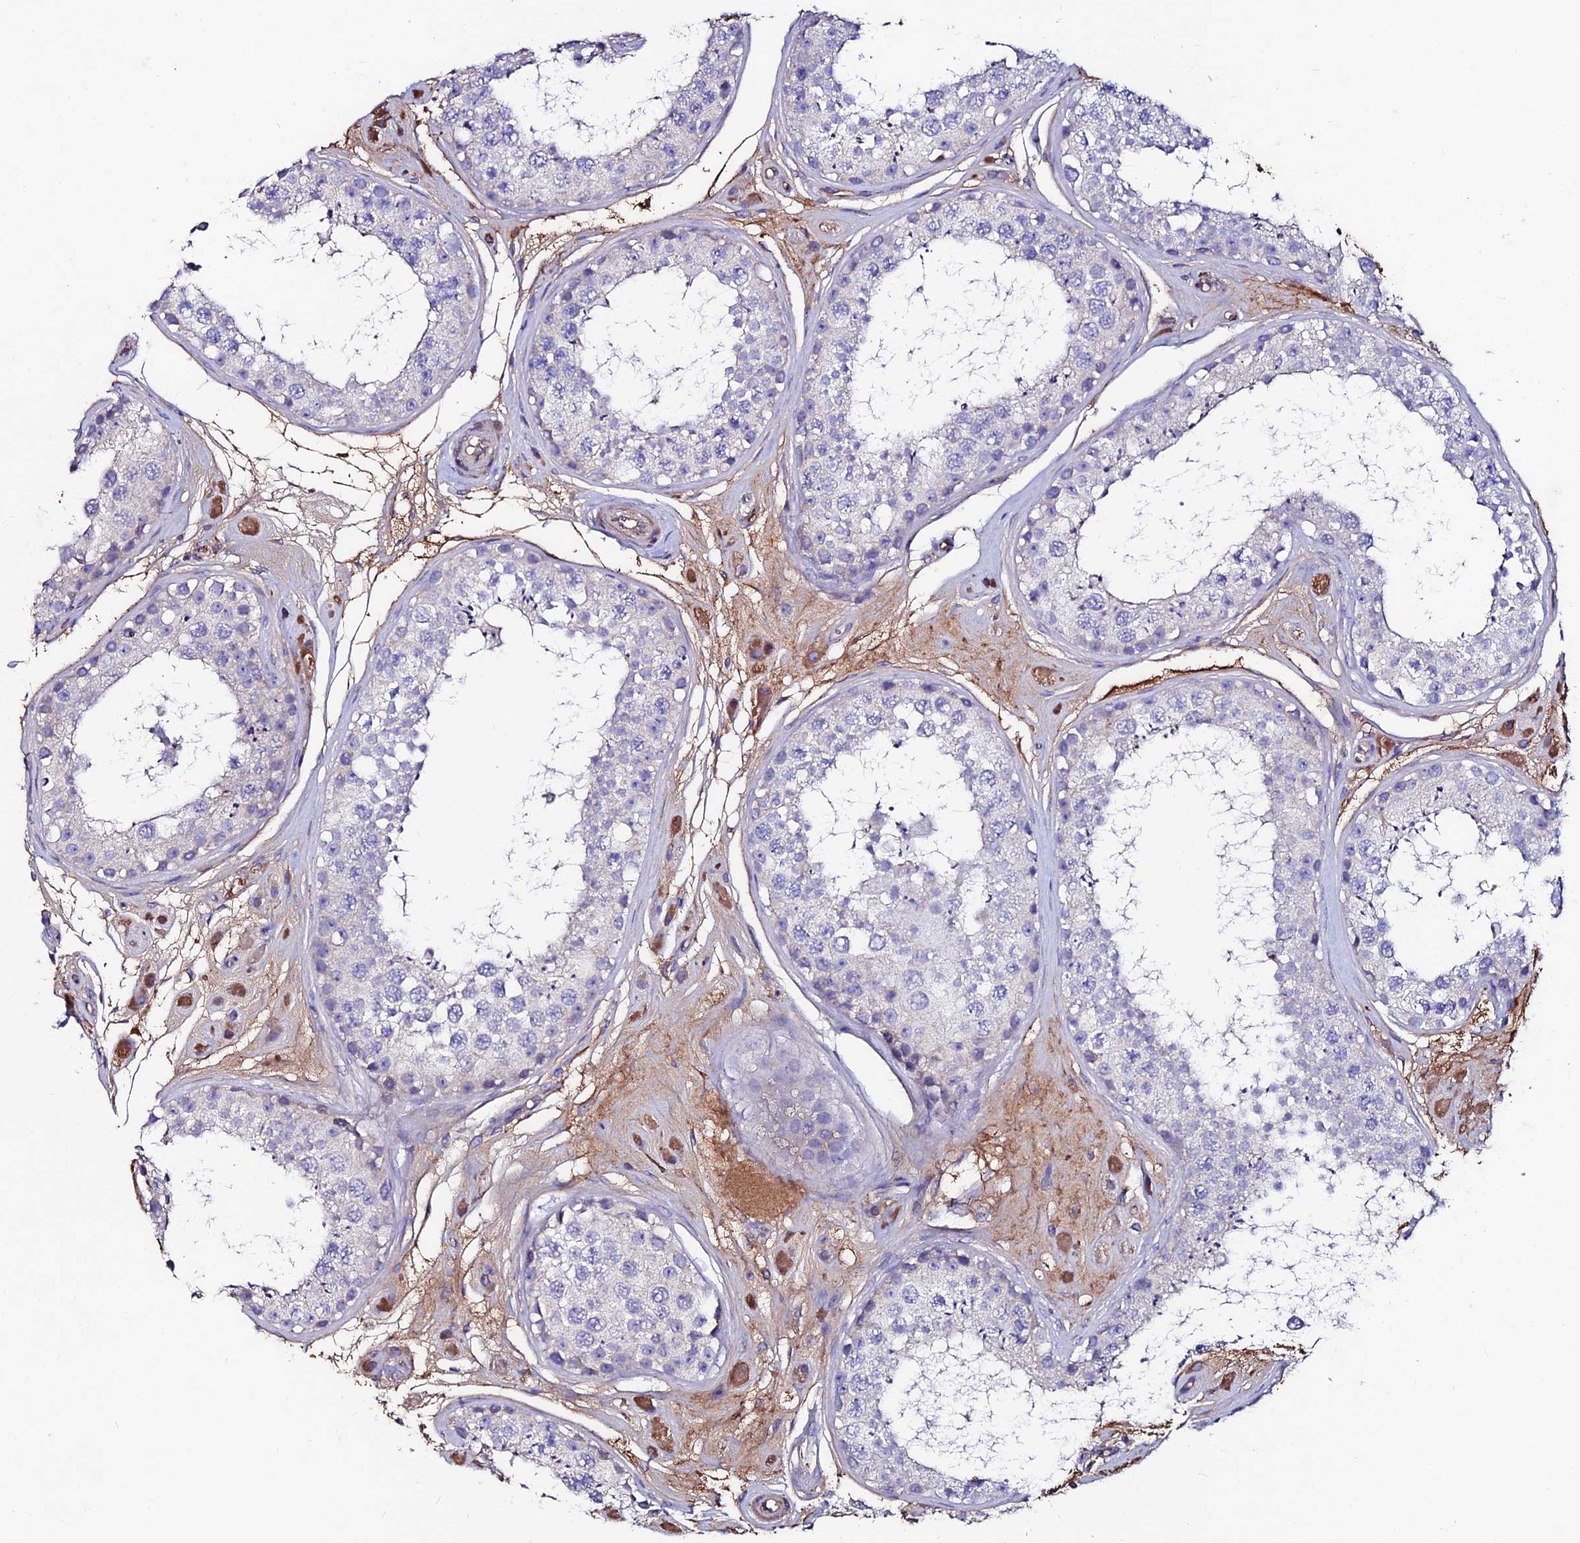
{"staining": {"intensity": "negative", "quantity": "none", "location": "none"}, "tissue": "testis", "cell_type": "Cells in seminiferous ducts", "image_type": "normal", "snomed": [{"axis": "morphology", "description": "Normal tissue, NOS"}, {"axis": "topography", "description": "Testis"}], "caption": "Cells in seminiferous ducts show no significant protein positivity in benign testis. (Brightfield microscopy of DAB IHC at high magnification).", "gene": "SLC25A16", "patient": {"sex": "male", "age": 25}}